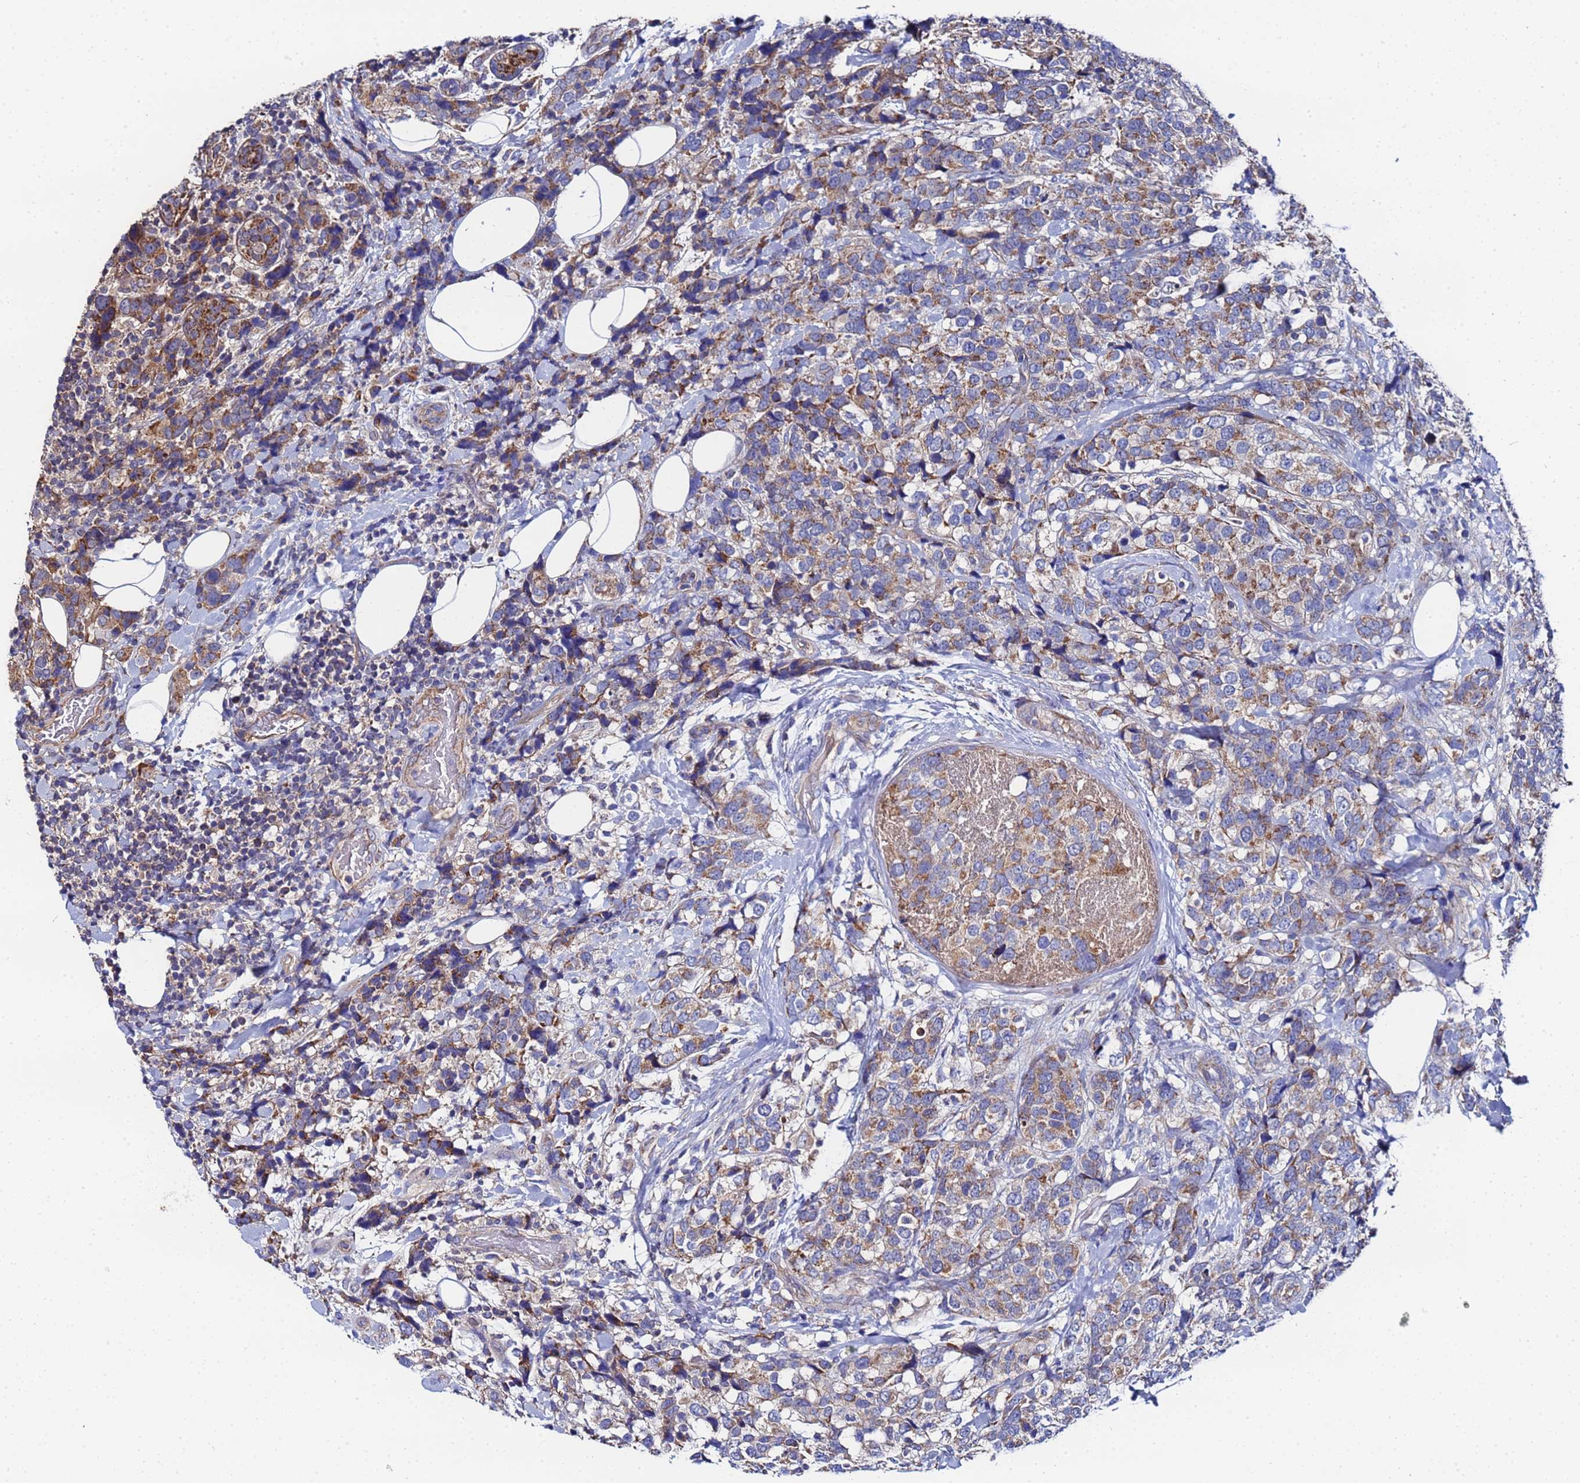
{"staining": {"intensity": "moderate", "quantity": "25%-75%", "location": "cytoplasmic/membranous"}, "tissue": "breast cancer", "cell_type": "Tumor cells", "image_type": "cancer", "snomed": [{"axis": "morphology", "description": "Lobular carcinoma"}, {"axis": "topography", "description": "Breast"}], "caption": "Immunohistochemistry (IHC) of human breast cancer (lobular carcinoma) reveals medium levels of moderate cytoplasmic/membranous staining in approximately 25%-75% of tumor cells.", "gene": "FAHD2A", "patient": {"sex": "female", "age": 59}}